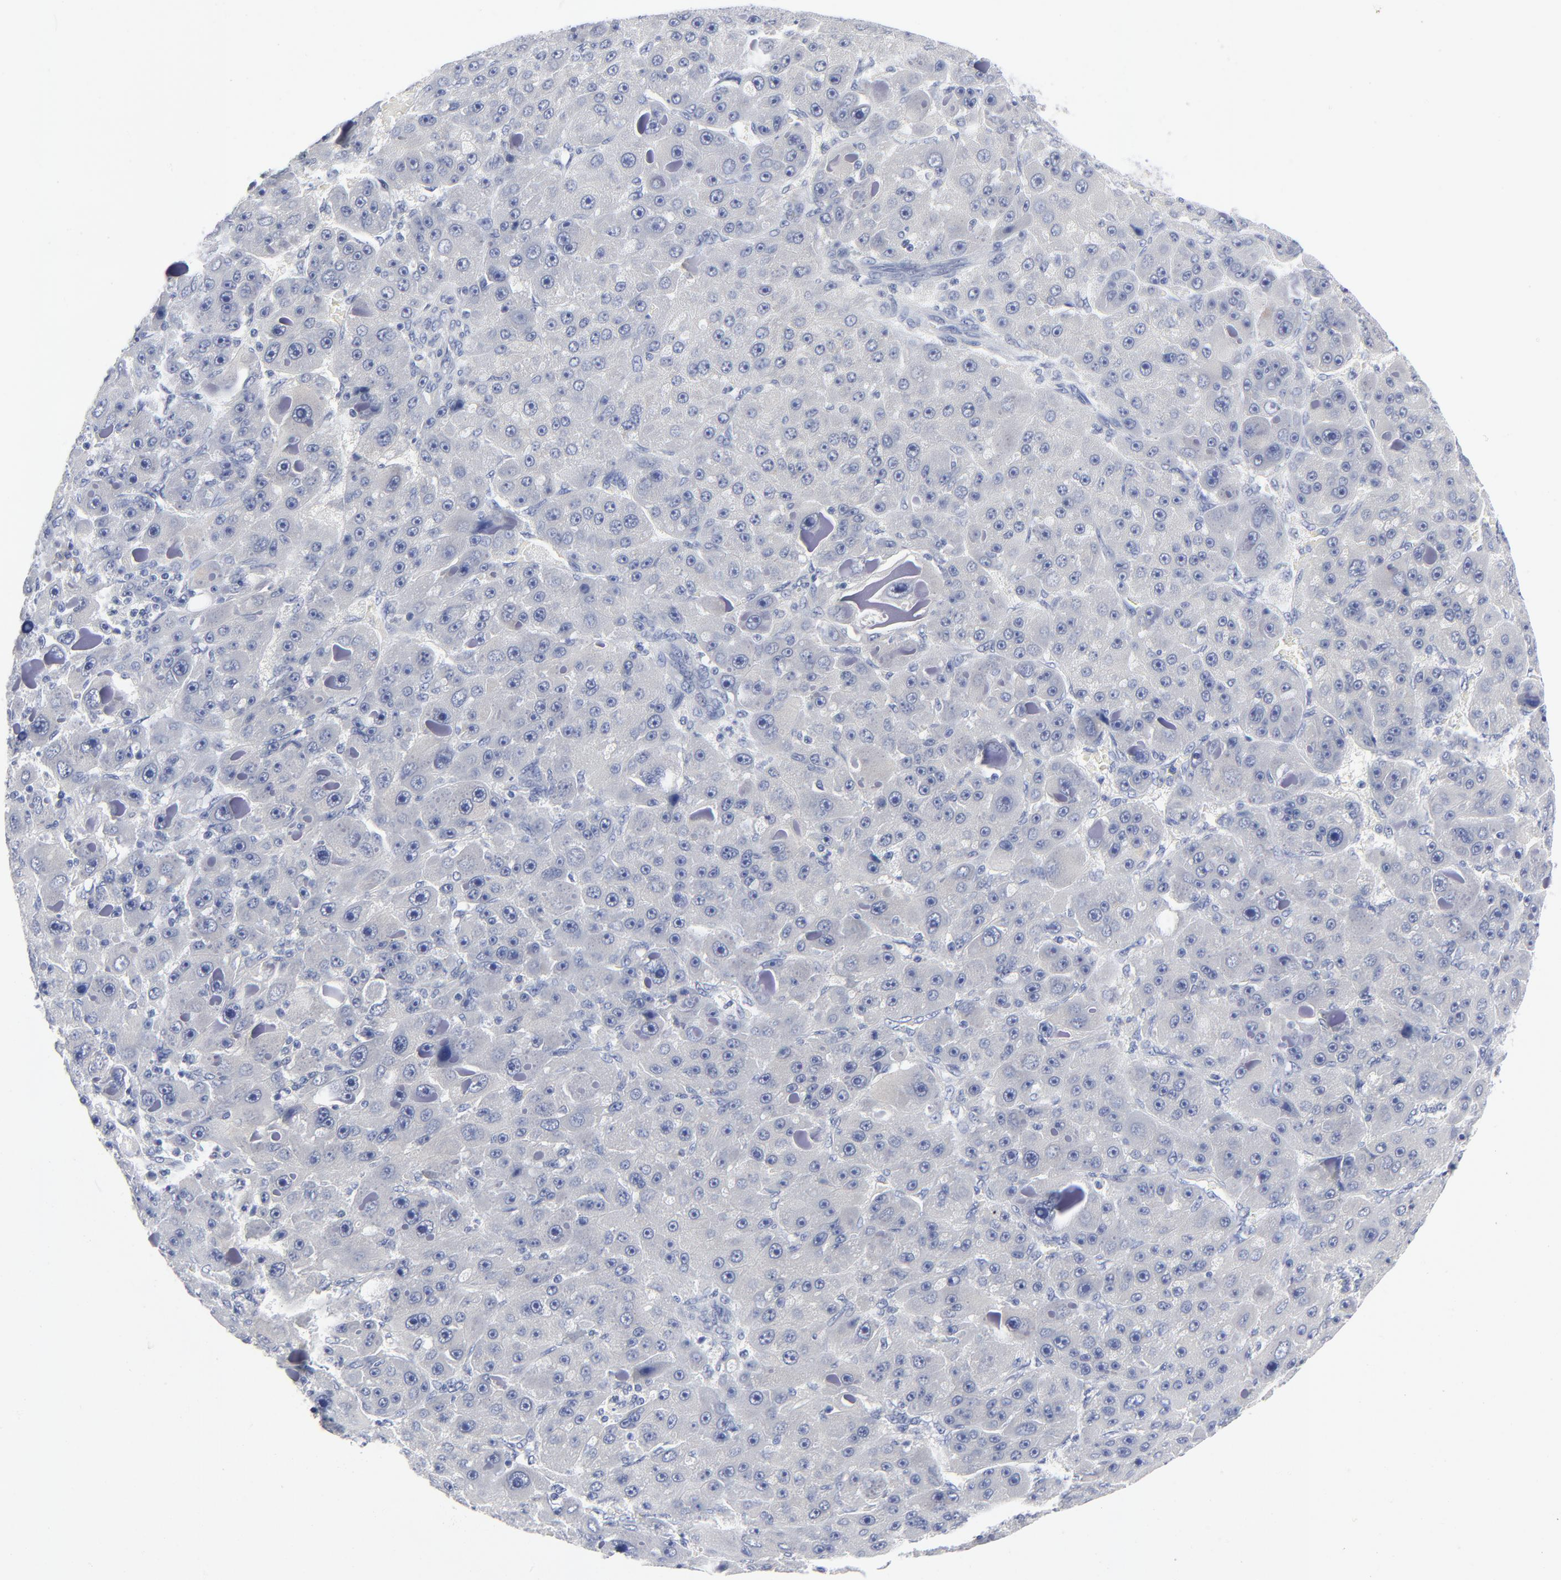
{"staining": {"intensity": "negative", "quantity": "none", "location": "none"}, "tissue": "liver cancer", "cell_type": "Tumor cells", "image_type": "cancer", "snomed": [{"axis": "morphology", "description": "Carcinoma, Hepatocellular, NOS"}, {"axis": "topography", "description": "Liver"}], "caption": "This is an IHC micrograph of human hepatocellular carcinoma (liver). There is no positivity in tumor cells.", "gene": "CLEC4G", "patient": {"sex": "male", "age": 76}}